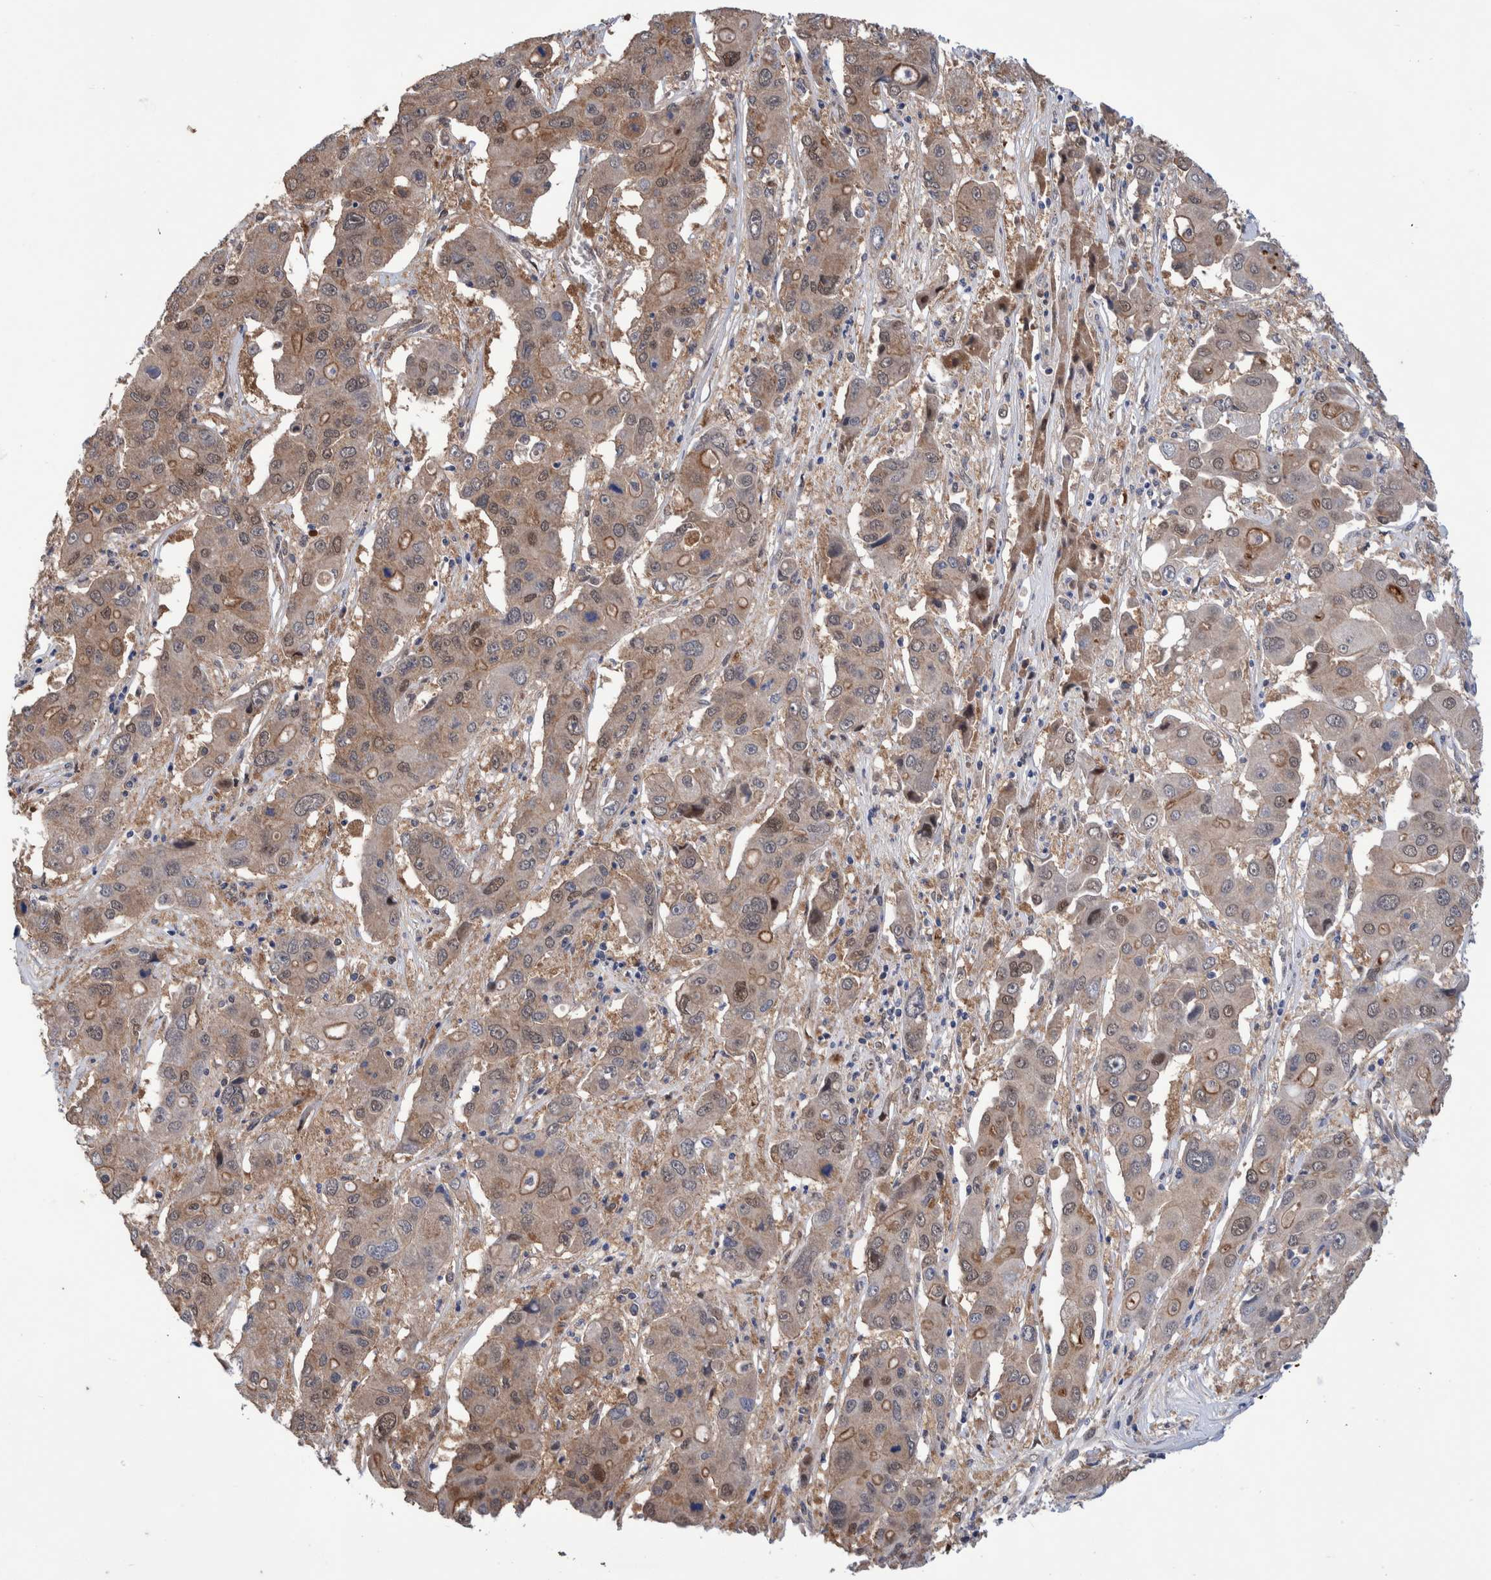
{"staining": {"intensity": "weak", "quantity": ">75%", "location": "cytoplasmic/membranous,nuclear"}, "tissue": "liver cancer", "cell_type": "Tumor cells", "image_type": "cancer", "snomed": [{"axis": "morphology", "description": "Cholangiocarcinoma"}, {"axis": "topography", "description": "Liver"}], "caption": "Immunohistochemical staining of liver cholangiocarcinoma displays low levels of weak cytoplasmic/membranous and nuclear staining in approximately >75% of tumor cells.", "gene": "PFAS", "patient": {"sex": "male", "age": 67}}